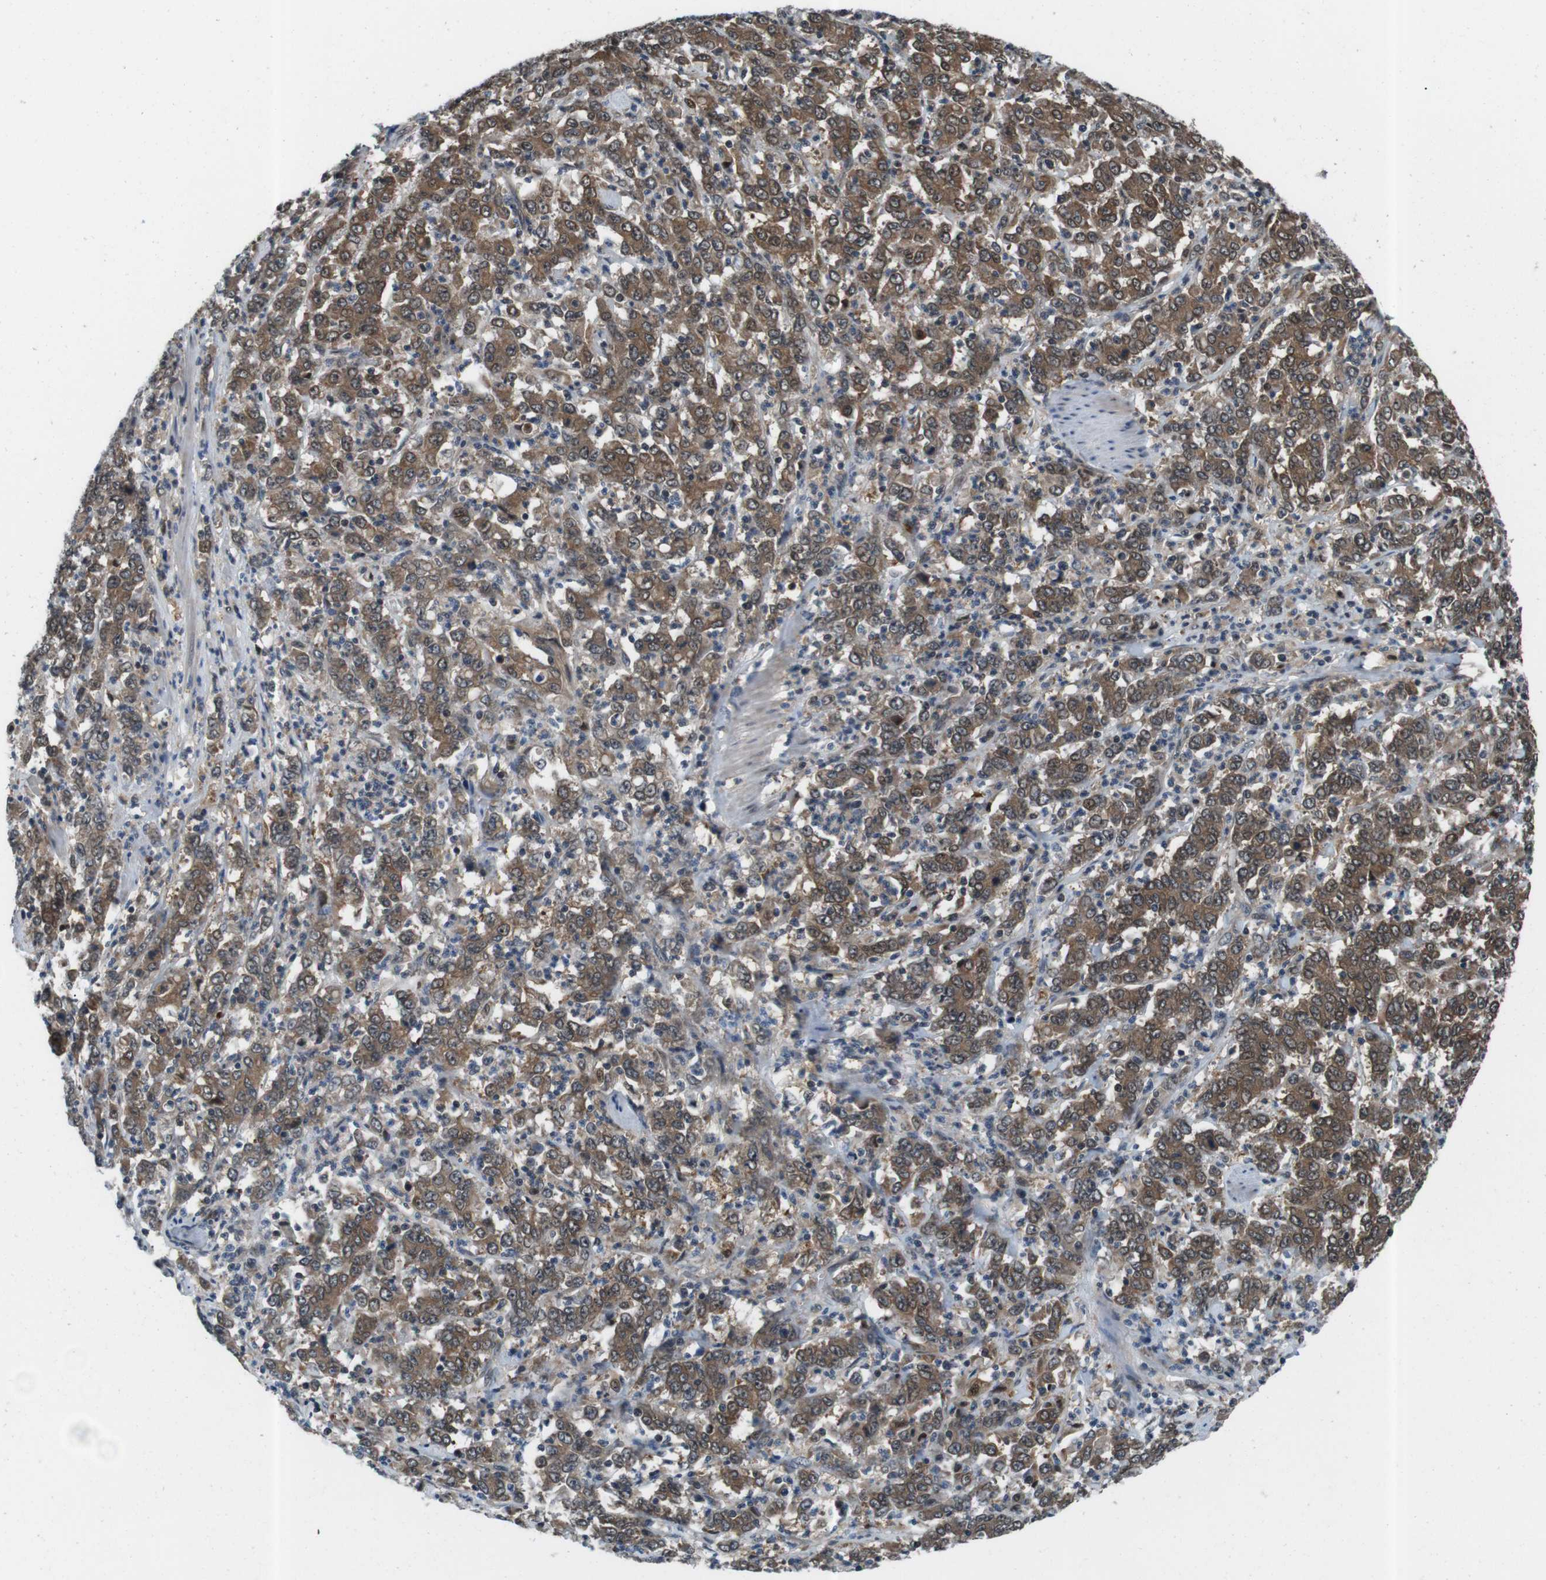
{"staining": {"intensity": "moderate", "quantity": ">75%", "location": "cytoplasmic/membranous"}, "tissue": "stomach cancer", "cell_type": "Tumor cells", "image_type": "cancer", "snomed": [{"axis": "morphology", "description": "Adenocarcinoma, NOS"}, {"axis": "topography", "description": "Stomach, lower"}], "caption": "This is an image of IHC staining of adenocarcinoma (stomach), which shows moderate positivity in the cytoplasmic/membranous of tumor cells.", "gene": "LRP5", "patient": {"sex": "female", "age": 71}}